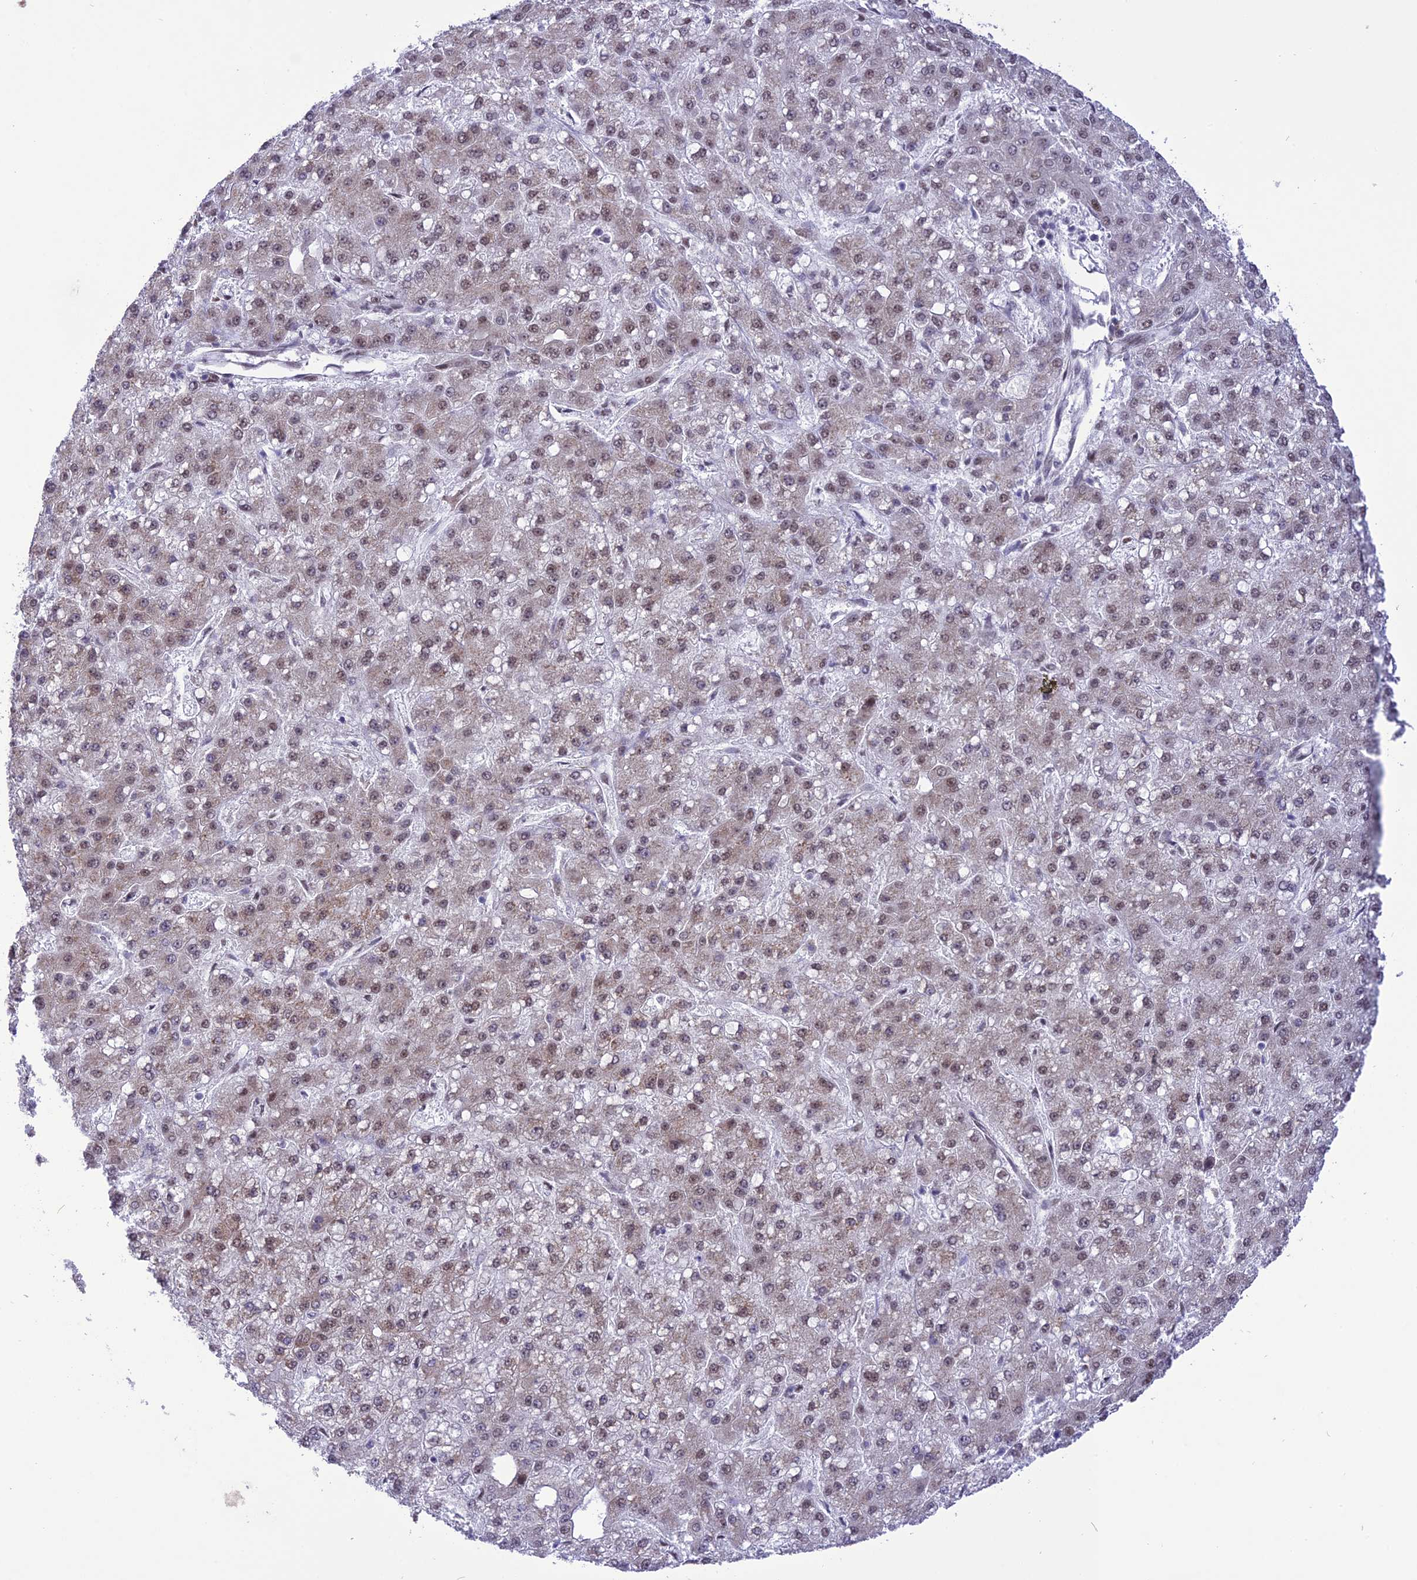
{"staining": {"intensity": "weak", "quantity": ">75%", "location": "nuclear"}, "tissue": "liver cancer", "cell_type": "Tumor cells", "image_type": "cancer", "snomed": [{"axis": "morphology", "description": "Carcinoma, Hepatocellular, NOS"}, {"axis": "topography", "description": "Liver"}], "caption": "Brown immunohistochemical staining in liver cancer reveals weak nuclear expression in about >75% of tumor cells. (DAB (3,3'-diaminobenzidine) IHC with brightfield microscopy, high magnification).", "gene": "DDX1", "patient": {"sex": "male", "age": 67}}